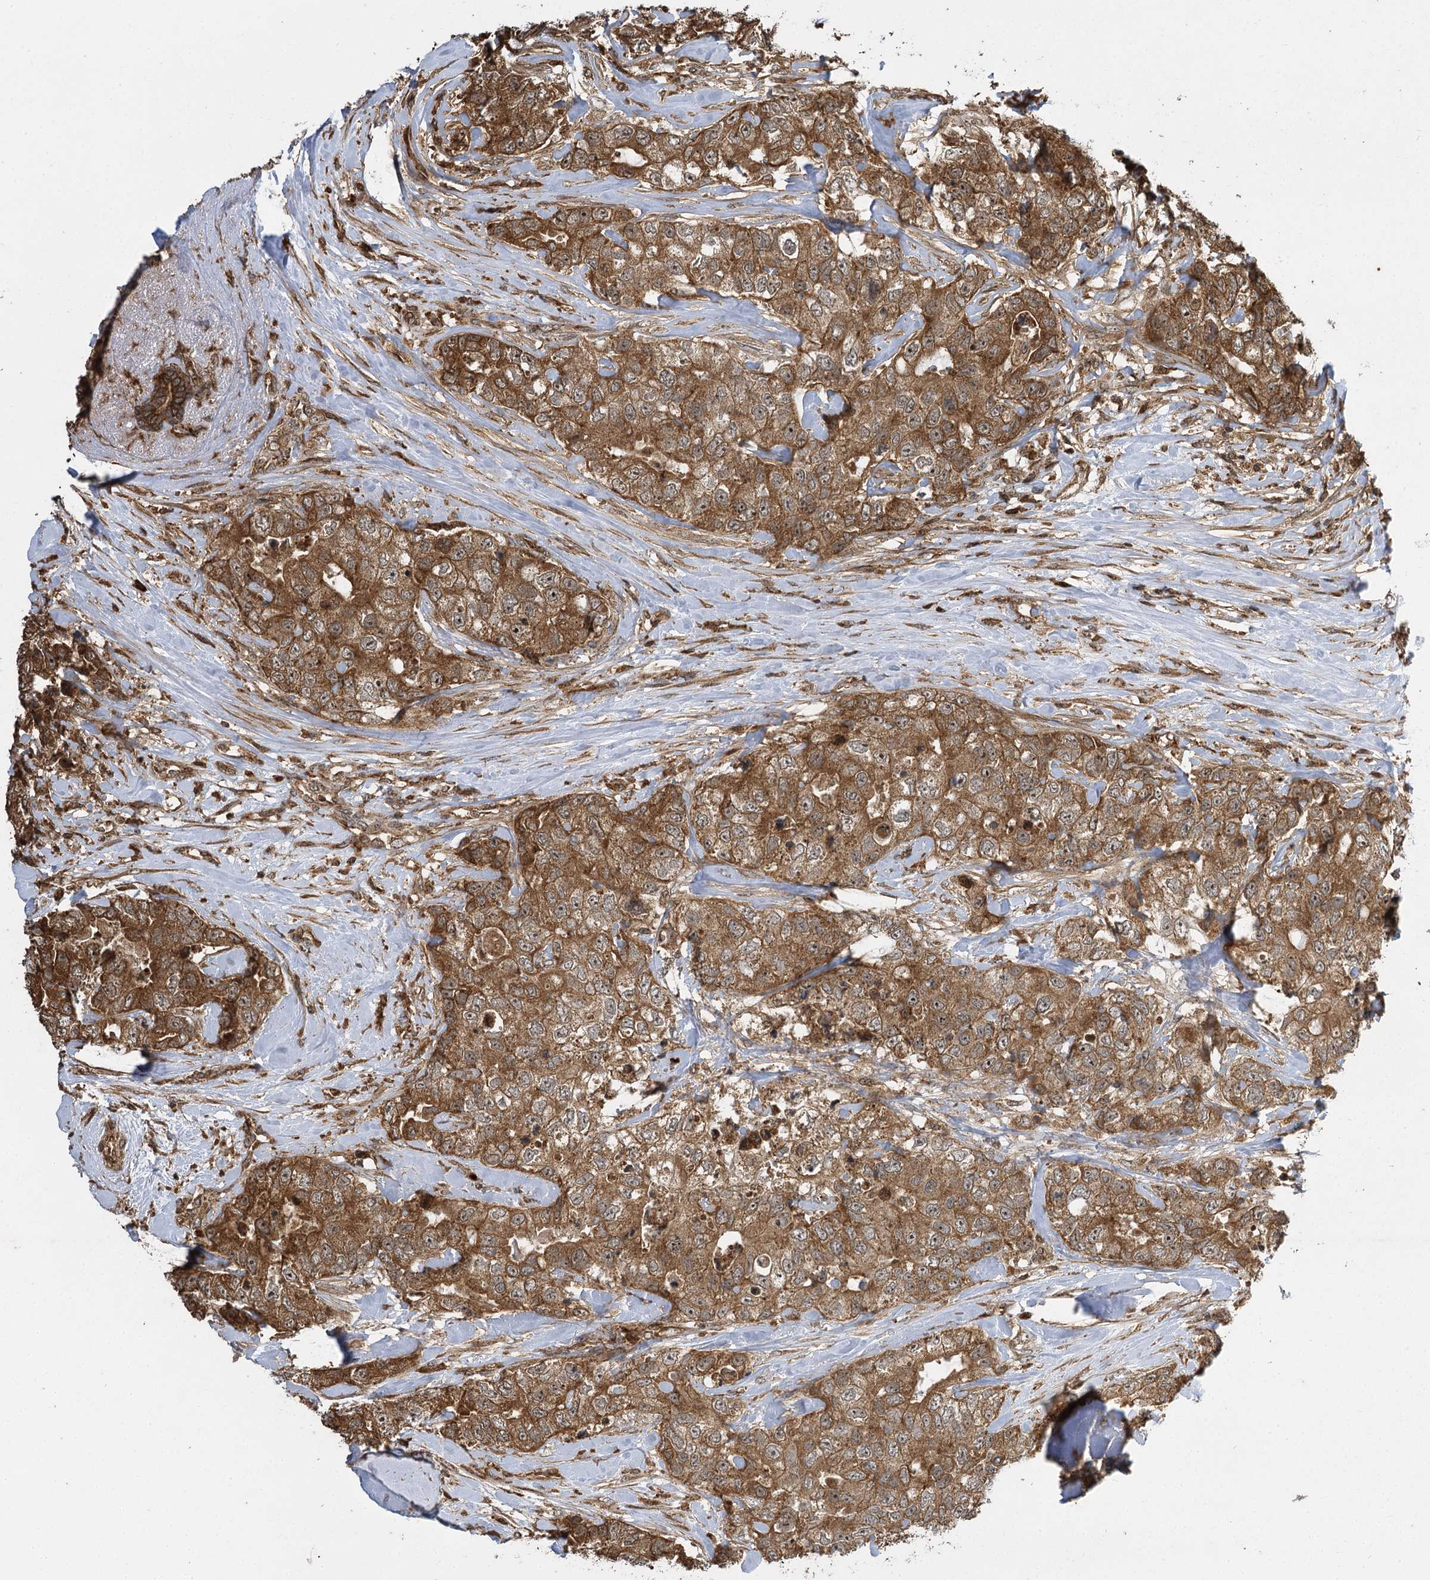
{"staining": {"intensity": "moderate", "quantity": ">75%", "location": "cytoplasmic/membranous,nuclear"}, "tissue": "breast cancer", "cell_type": "Tumor cells", "image_type": "cancer", "snomed": [{"axis": "morphology", "description": "Duct carcinoma"}, {"axis": "topography", "description": "Breast"}], "caption": "Protein staining of breast cancer (infiltrating ductal carcinoma) tissue shows moderate cytoplasmic/membranous and nuclear staining in approximately >75% of tumor cells.", "gene": "IL11RA", "patient": {"sex": "female", "age": 62}}